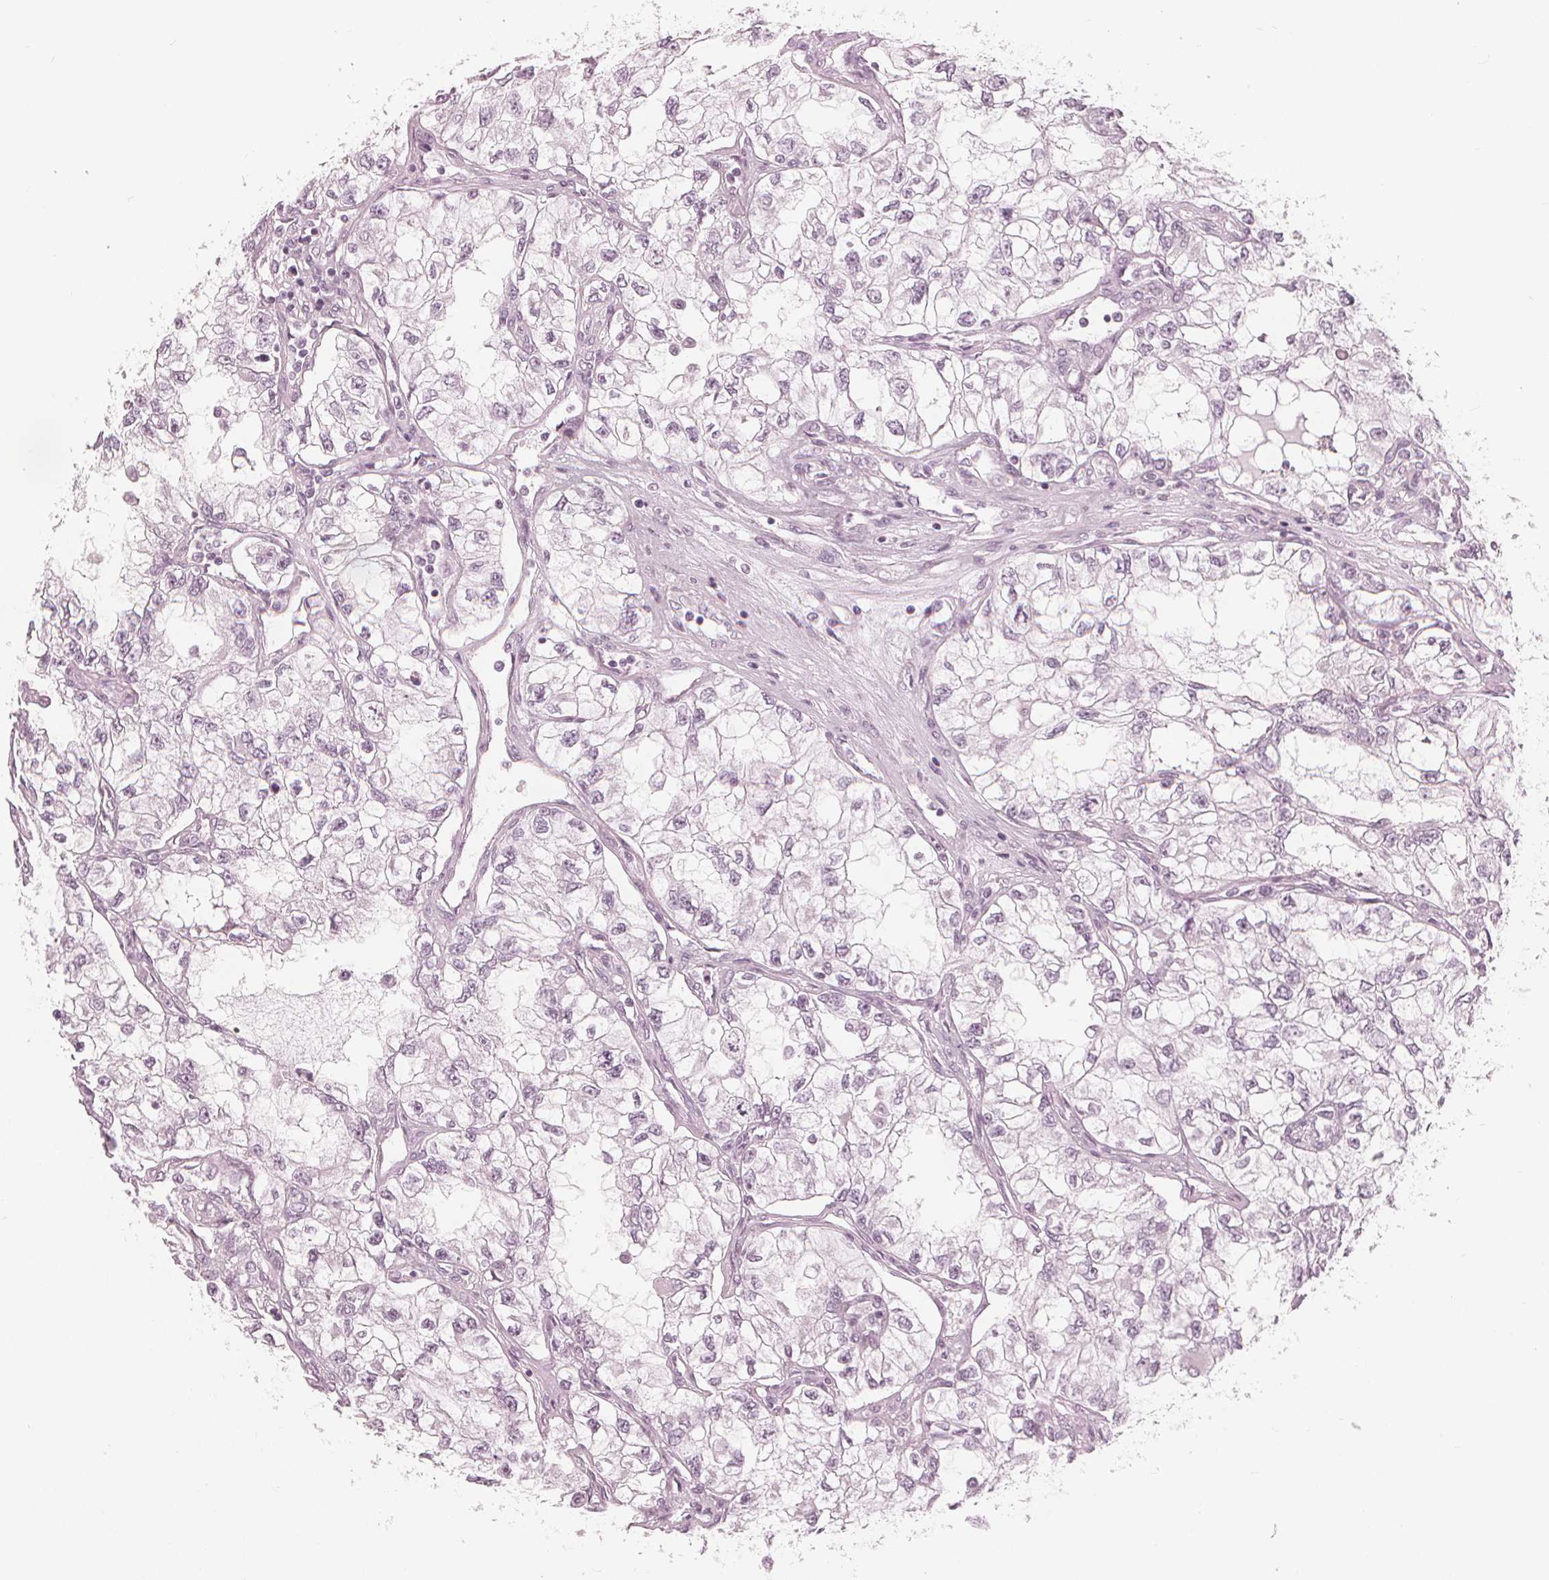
{"staining": {"intensity": "negative", "quantity": "none", "location": "none"}, "tissue": "renal cancer", "cell_type": "Tumor cells", "image_type": "cancer", "snomed": [{"axis": "morphology", "description": "Adenocarcinoma, NOS"}, {"axis": "topography", "description": "Kidney"}], "caption": "The histopathology image reveals no significant positivity in tumor cells of renal adenocarcinoma.", "gene": "PAEP", "patient": {"sex": "female", "age": 59}}